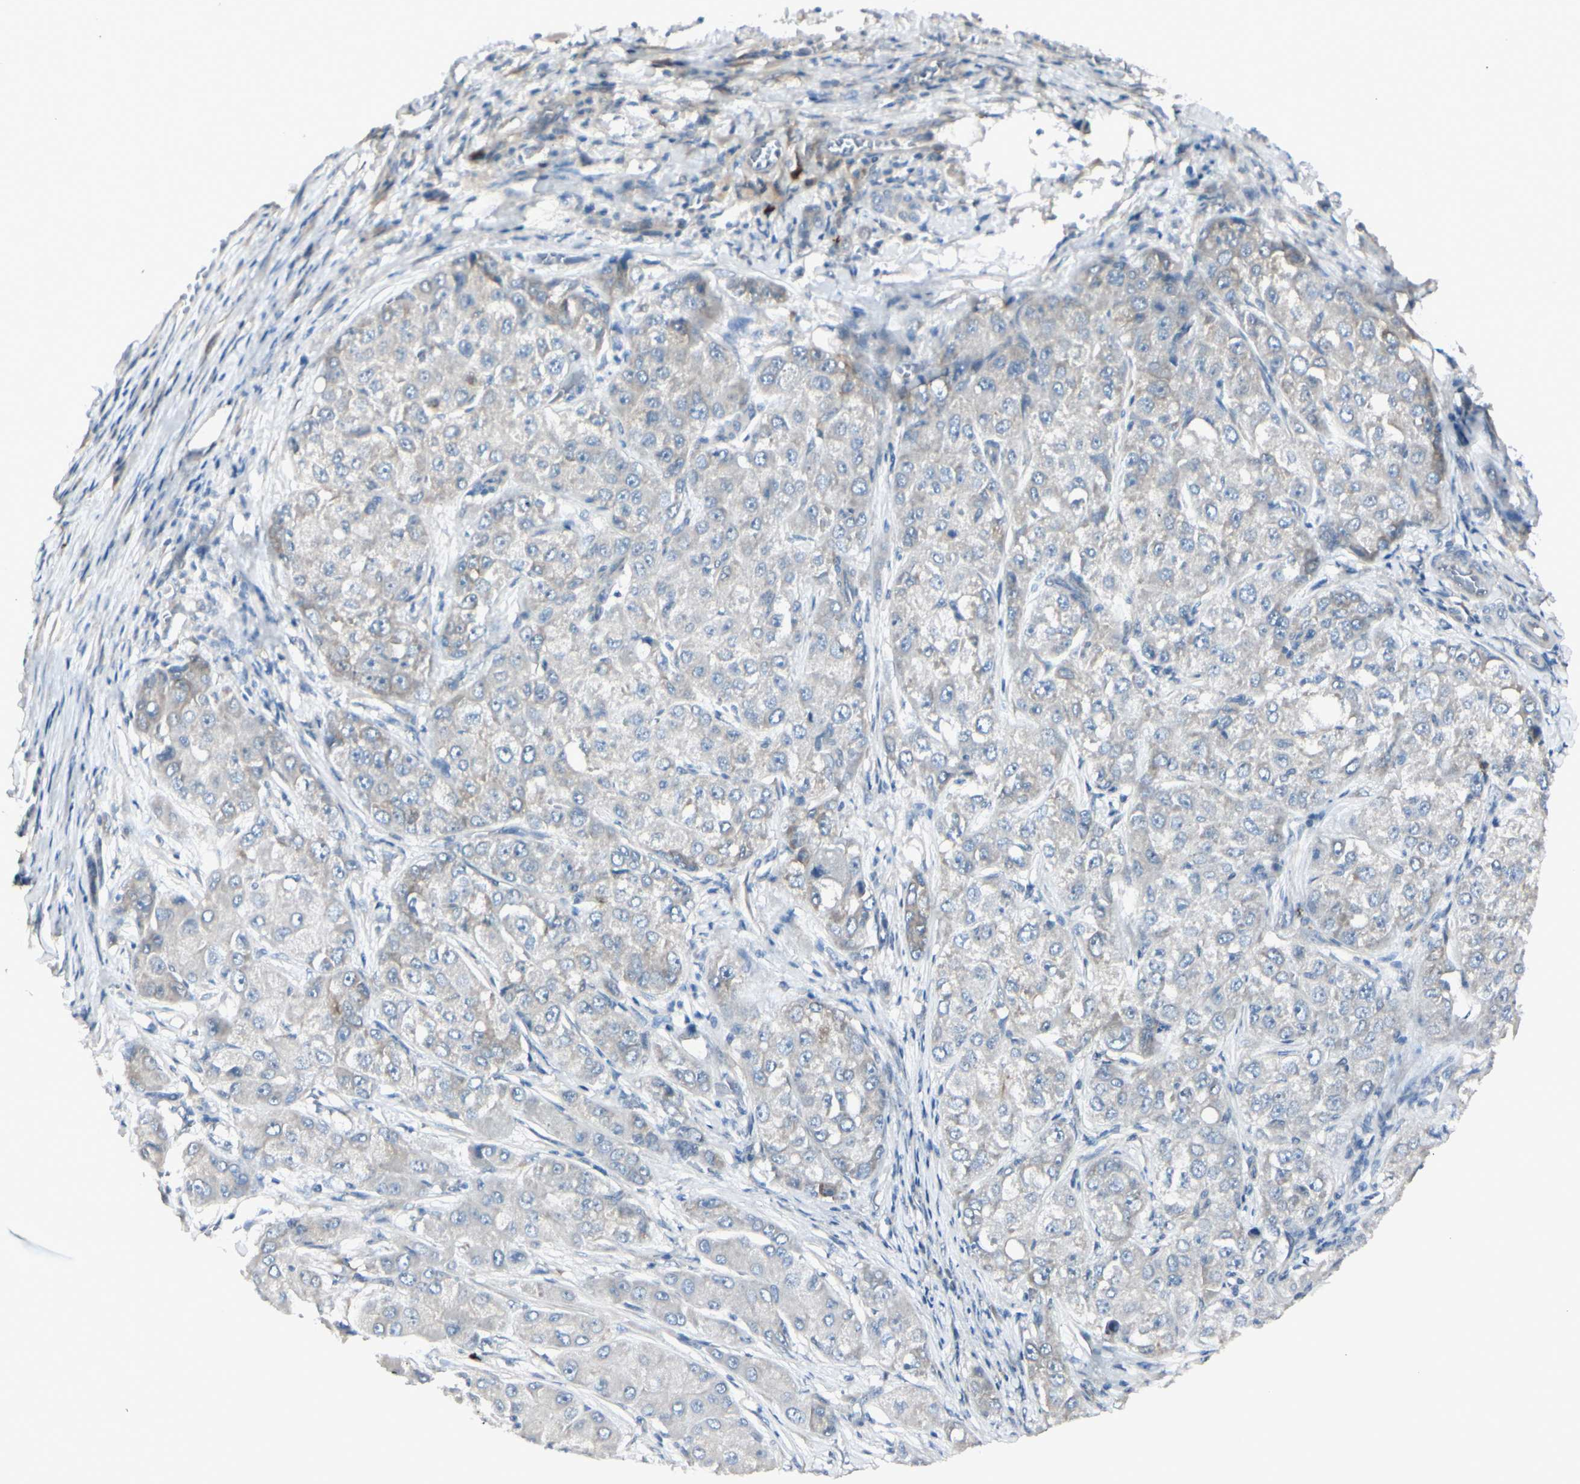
{"staining": {"intensity": "weak", "quantity": "<25%", "location": "cytoplasmic/membranous"}, "tissue": "liver cancer", "cell_type": "Tumor cells", "image_type": "cancer", "snomed": [{"axis": "morphology", "description": "Carcinoma, Hepatocellular, NOS"}, {"axis": "topography", "description": "Liver"}], "caption": "Immunohistochemical staining of human liver hepatocellular carcinoma reveals no significant staining in tumor cells.", "gene": "MAPRE3", "patient": {"sex": "male", "age": 80}}